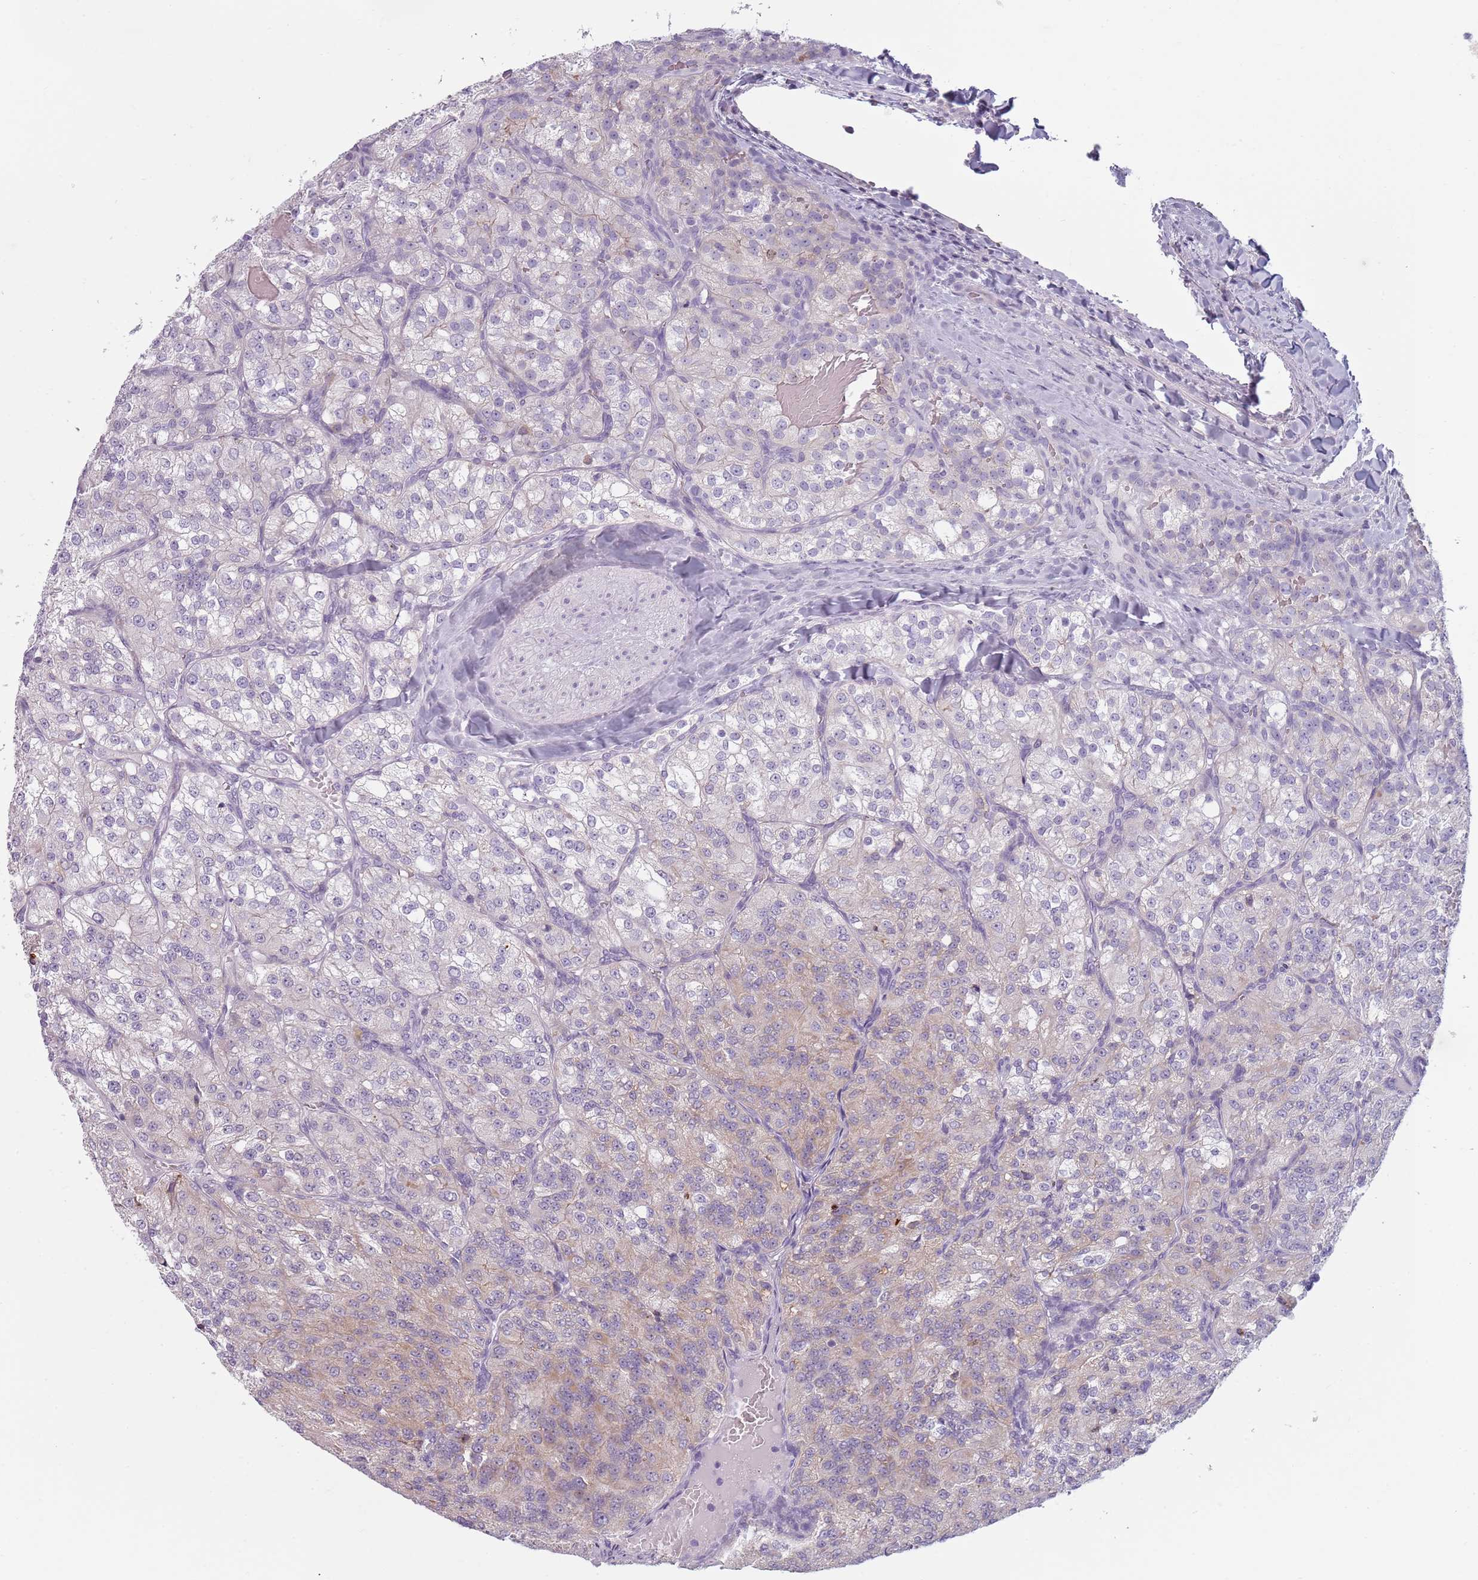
{"staining": {"intensity": "weak", "quantity": "<25%", "location": "cytoplasmic/membranous"}, "tissue": "renal cancer", "cell_type": "Tumor cells", "image_type": "cancer", "snomed": [{"axis": "morphology", "description": "Adenocarcinoma, NOS"}, {"axis": "topography", "description": "Kidney"}], "caption": "There is no significant positivity in tumor cells of renal cancer (adenocarcinoma).", "gene": "MEGF8", "patient": {"sex": "female", "age": 63}}